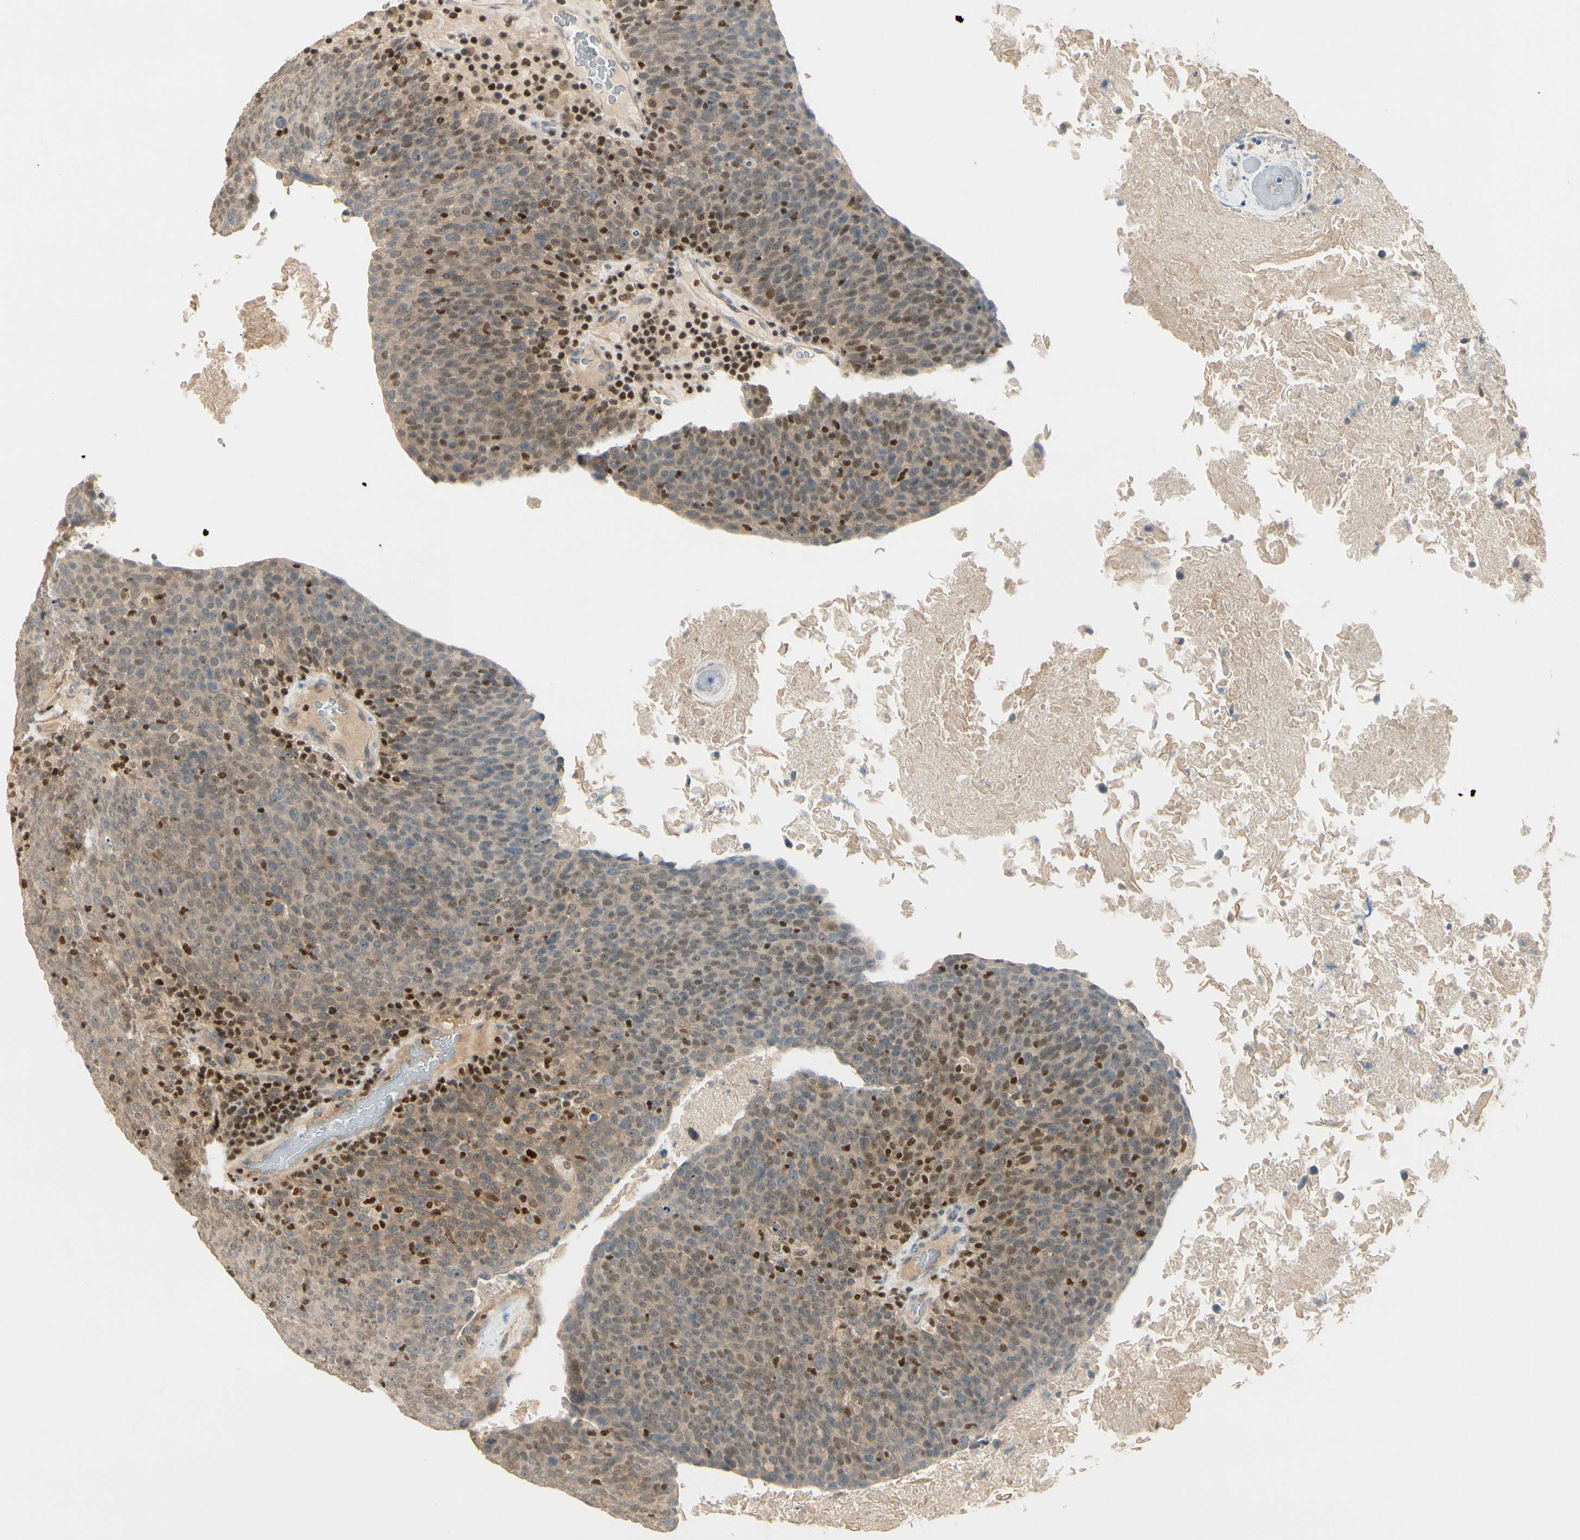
{"staining": {"intensity": "weak", "quantity": ">75%", "location": "cytoplasmic/membranous"}, "tissue": "head and neck cancer", "cell_type": "Tumor cells", "image_type": "cancer", "snomed": [{"axis": "morphology", "description": "Squamous cell carcinoma, NOS"}, {"axis": "morphology", "description": "Squamous cell carcinoma, metastatic, NOS"}, {"axis": "topography", "description": "Lymph node"}, {"axis": "topography", "description": "Head-Neck"}], "caption": "Squamous cell carcinoma (head and neck) stained for a protein (brown) displays weak cytoplasmic/membranous positive expression in about >75% of tumor cells.", "gene": "NFYA", "patient": {"sex": "male", "age": 62}}